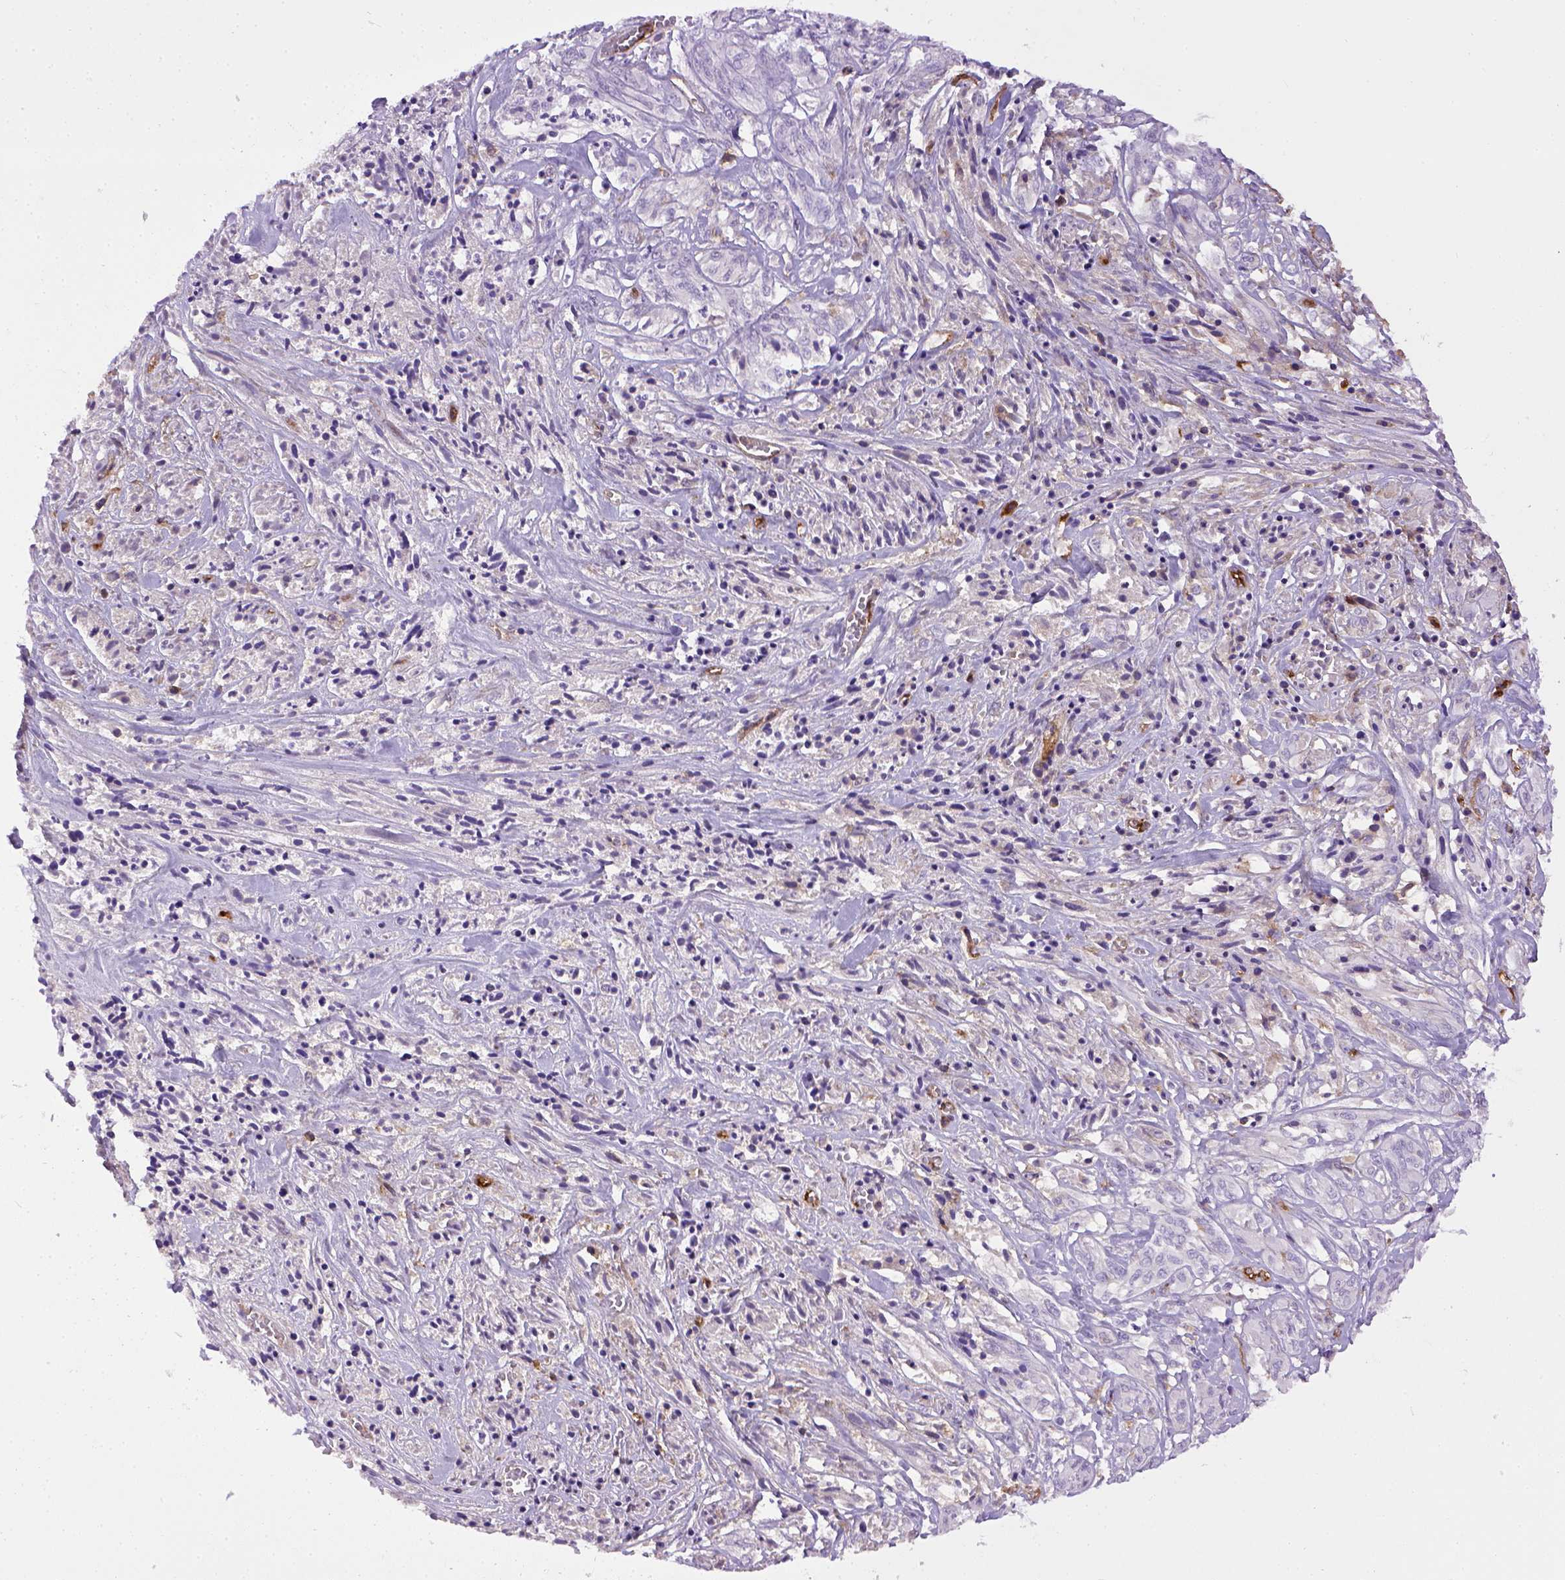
{"staining": {"intensity": "negative", "quantity": "none", "location": "none"}, "tissue": "melanoma", "cell_type": "Tumor cells", "image_type": "cancer", "snomed": [{"axis": "morphology", "description": "Malignant melanoma, NOS"}, {"axis": "topography", "description": "Skin"}], "caption": "DAB immunohistochemical staining of malignant melanoma demonstrates no significant staining in tumor cells.", "gene": "ENG", "patient": {"sex": "female", "age": 91}}